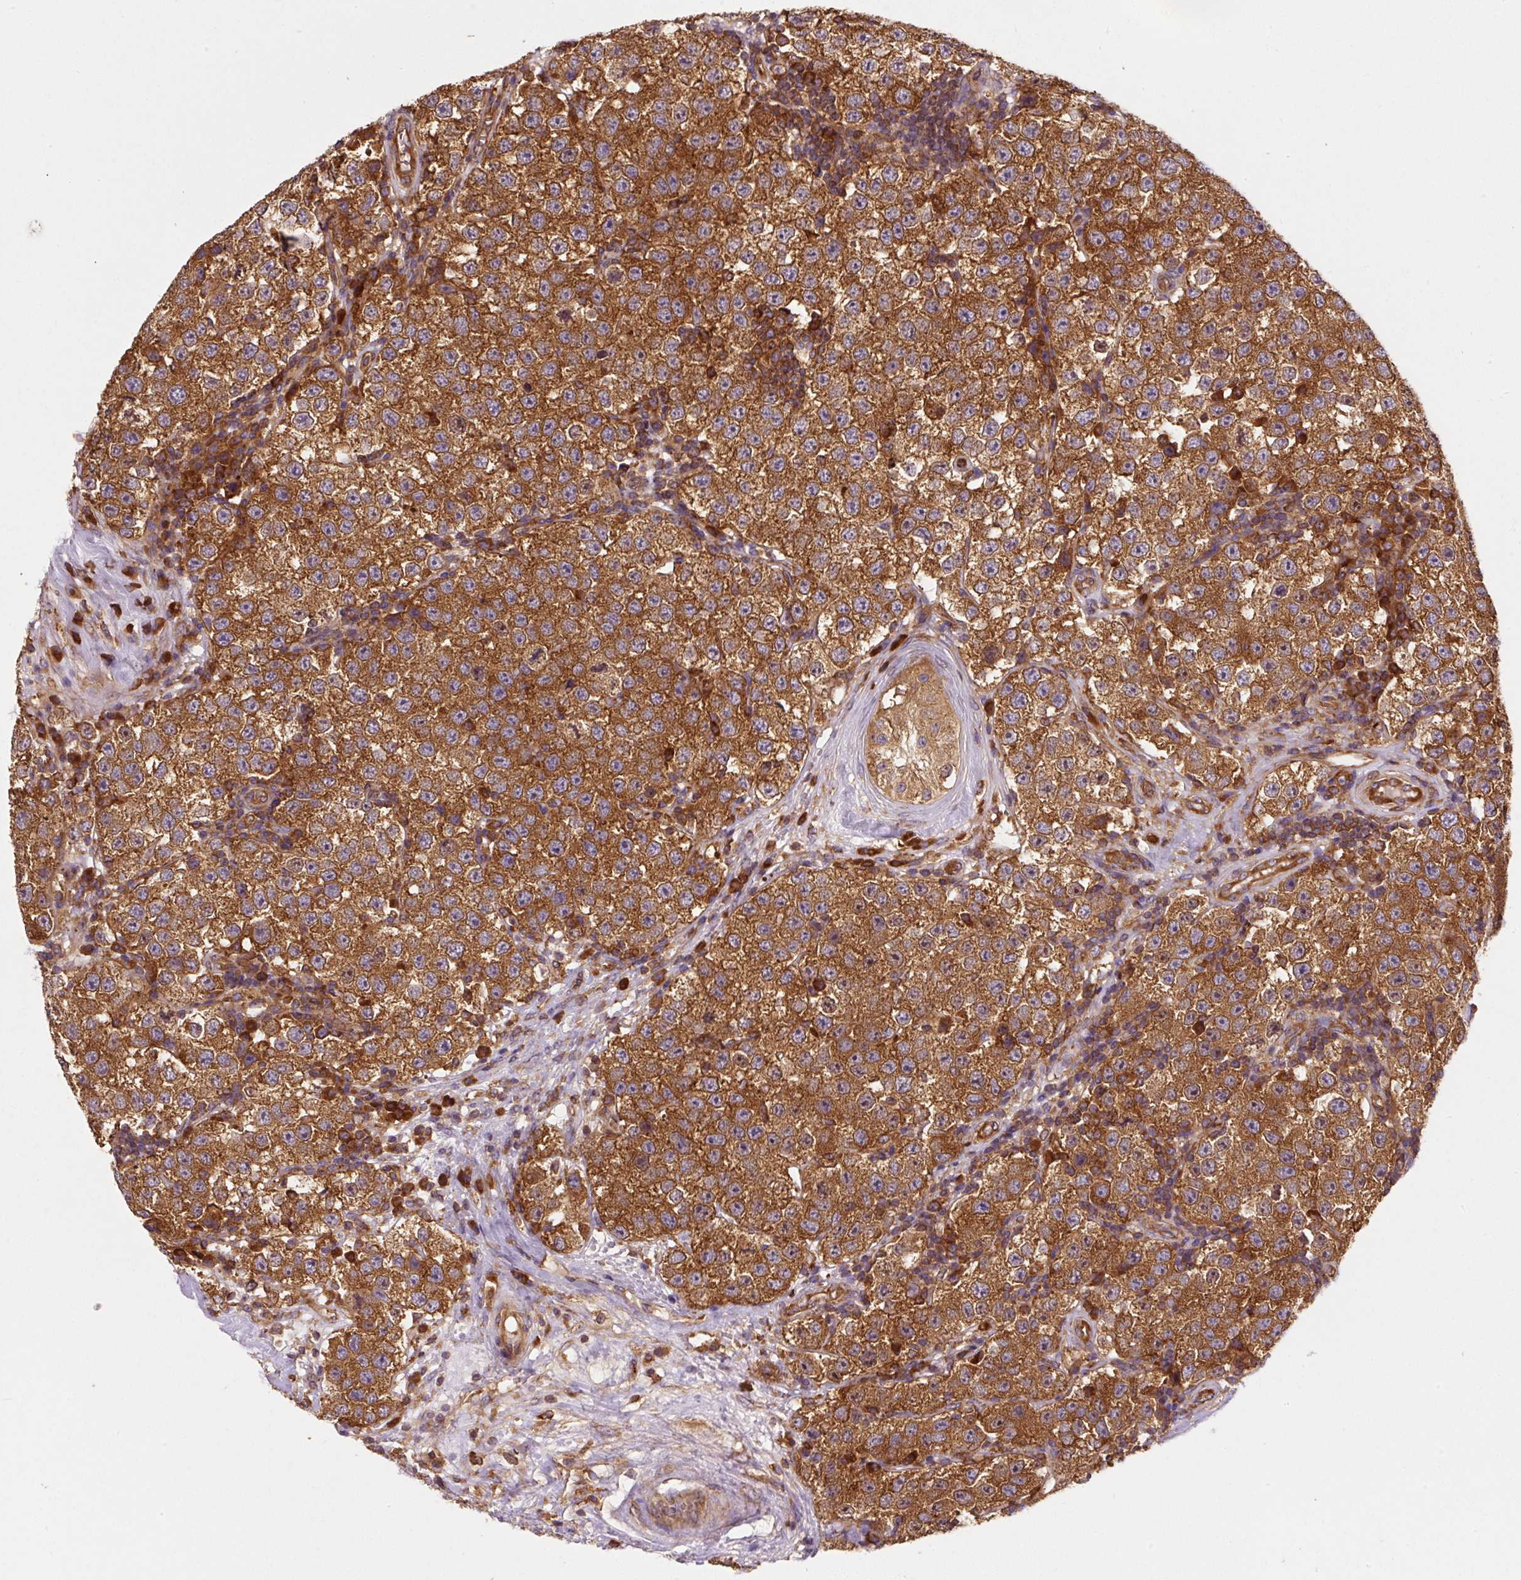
{"staining": {"intensity": "strong", "quantity": ">75%", "location": "cytoplasmic/membranous"}, "tissue": "testis cancer", "cell_type": "Tumor cells", "image_type": "cancer", "snomed": [{"axis": "morphology", "description": "Seminoma, NOS"}, {"axis": "topography", "description": "Testis"}], "caption": "This is a photomicrograph of IHC staining of testis seminoma, which shows strong expression in the cytoplasmic/membranous of tumor cells.", "gene": "EIF2S2", "patient": {"sex": "male", "age": 34}}